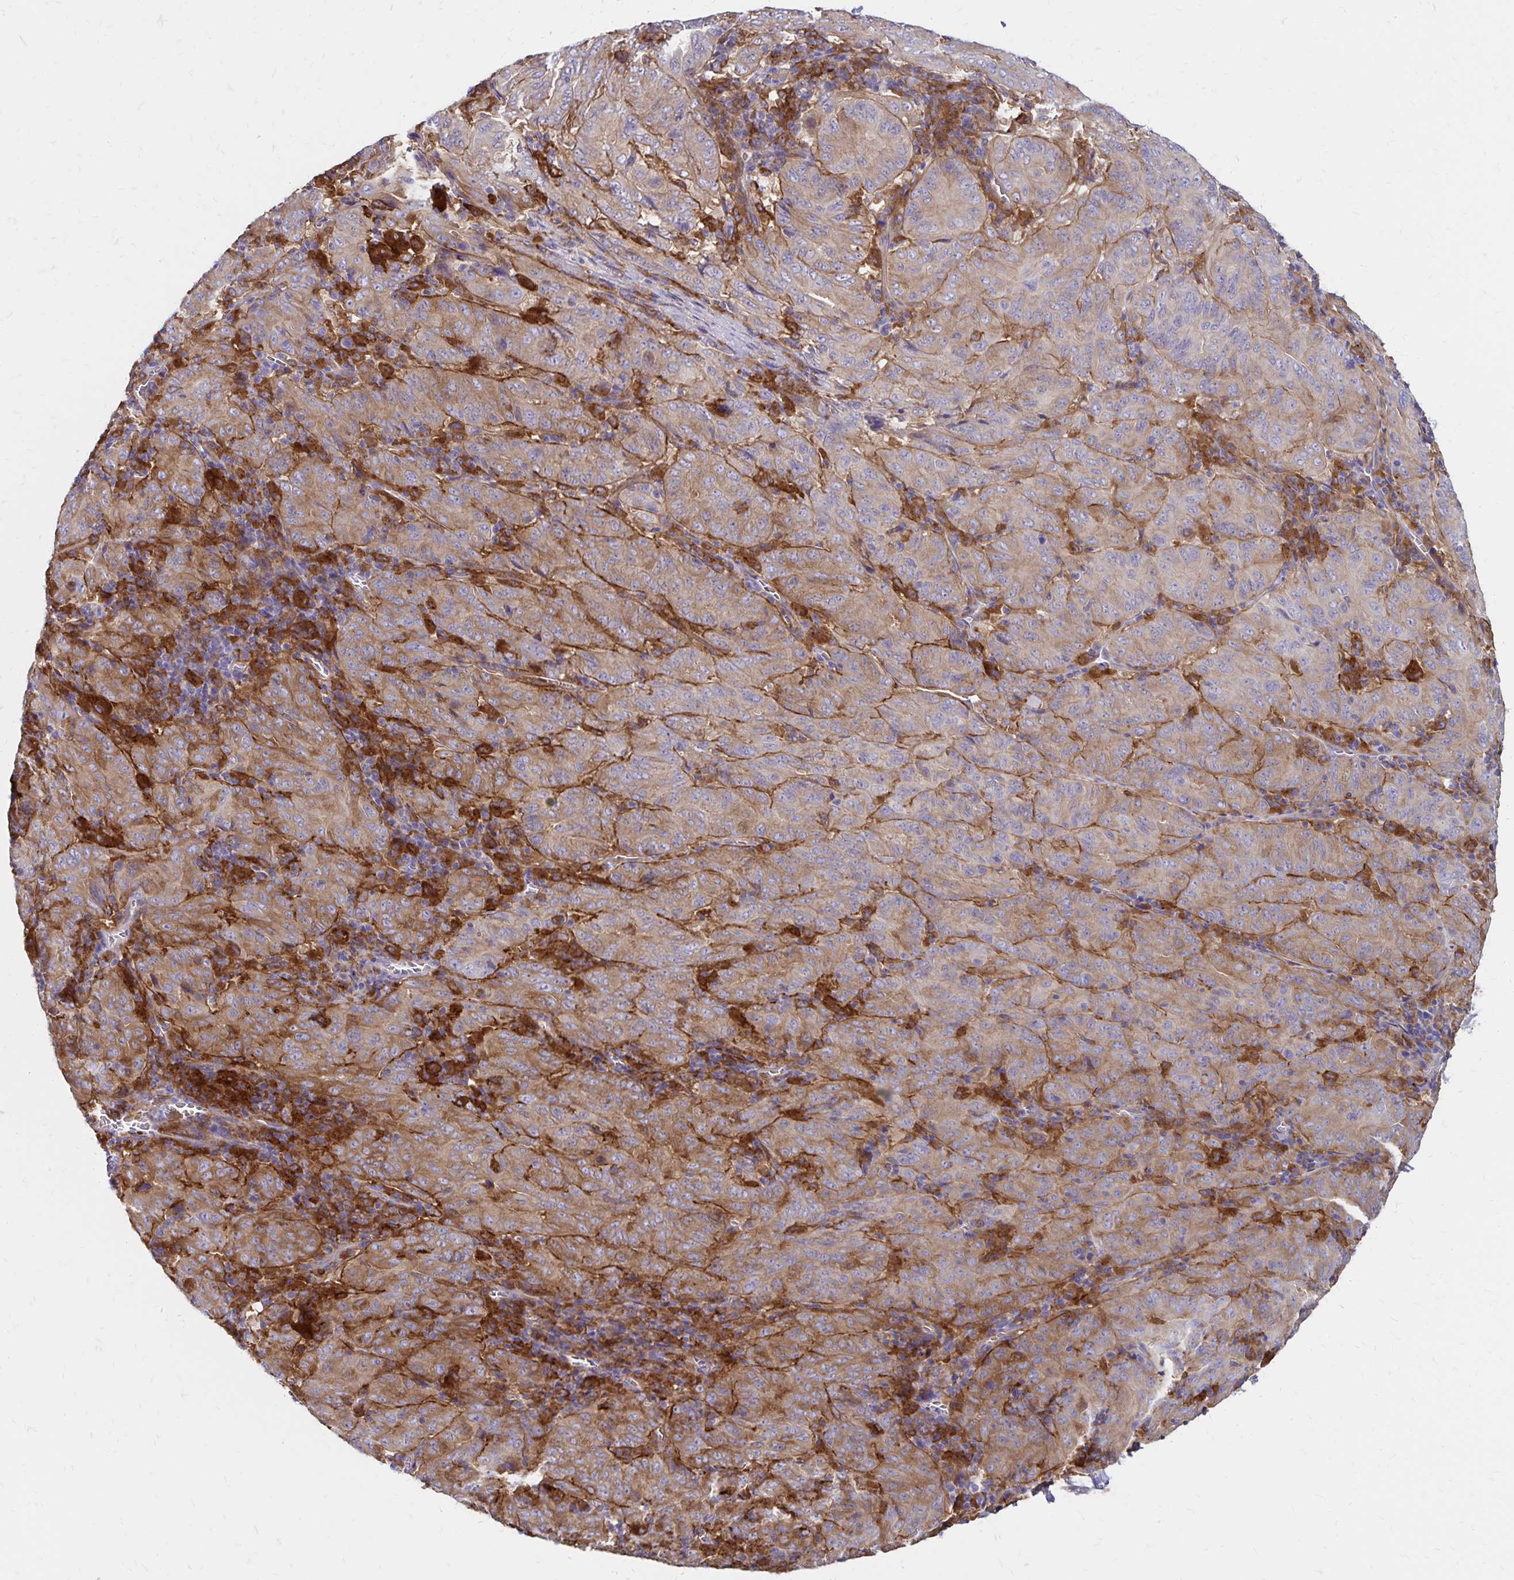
{"staining": {"intensity": "weak", "quantity": ">75%", "location": "cytoplasmic/membranous"}, "tissue": "pancreatic cancer", "cell_type": "Tumor cells", "image_type": "cancer", "snomed": [{"axis": "morphology", "description": "Adenocarcinoma, NOS"}, {"axis": "topography", "description": "Pancreas"}], "caption": "Pancreatic cancer stained for a protein displays weak cytoplasmic/membranous positivity in tumor cells.", "gene": "TNS3", "patient": {"sex": "male", "age": 63}}